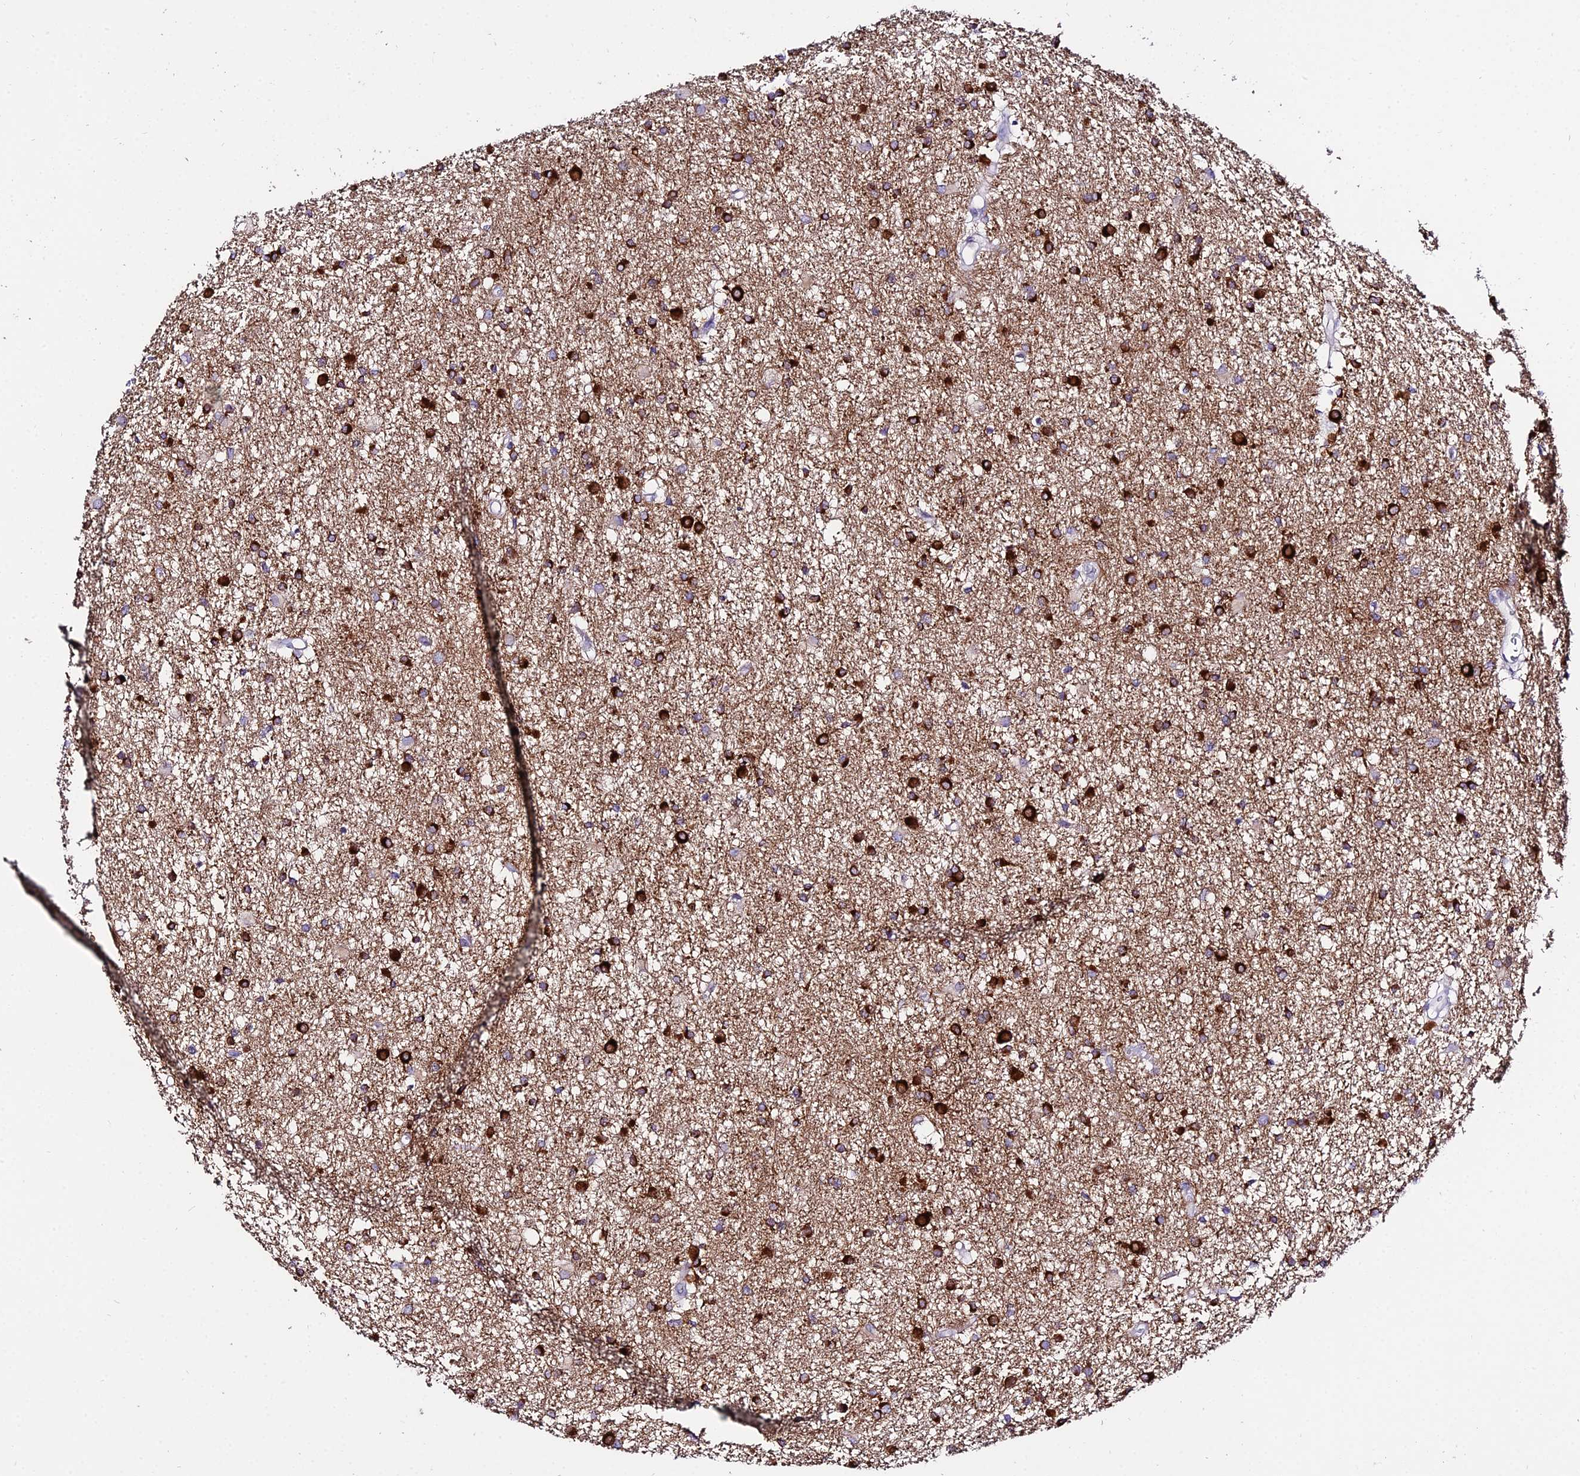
{"staining": {"intensity": "strong", "quantity": "25%-75%", "location": "cytoplasmic/membranous"}, "tissue": "glioma", "cell_type": "Tumor cells", "image_type": "cancer", "snomed": [{"axis": "morphology", "description": "Glioma, malignant, High grade"}, {"axis": "topography", "description": "Brain"}], "caption": "Glioma stained with a protein marker reveals strong staining in tumor cells.", "gene": "ATG16L2", "patient": {"sex": "male", "age": 77}}